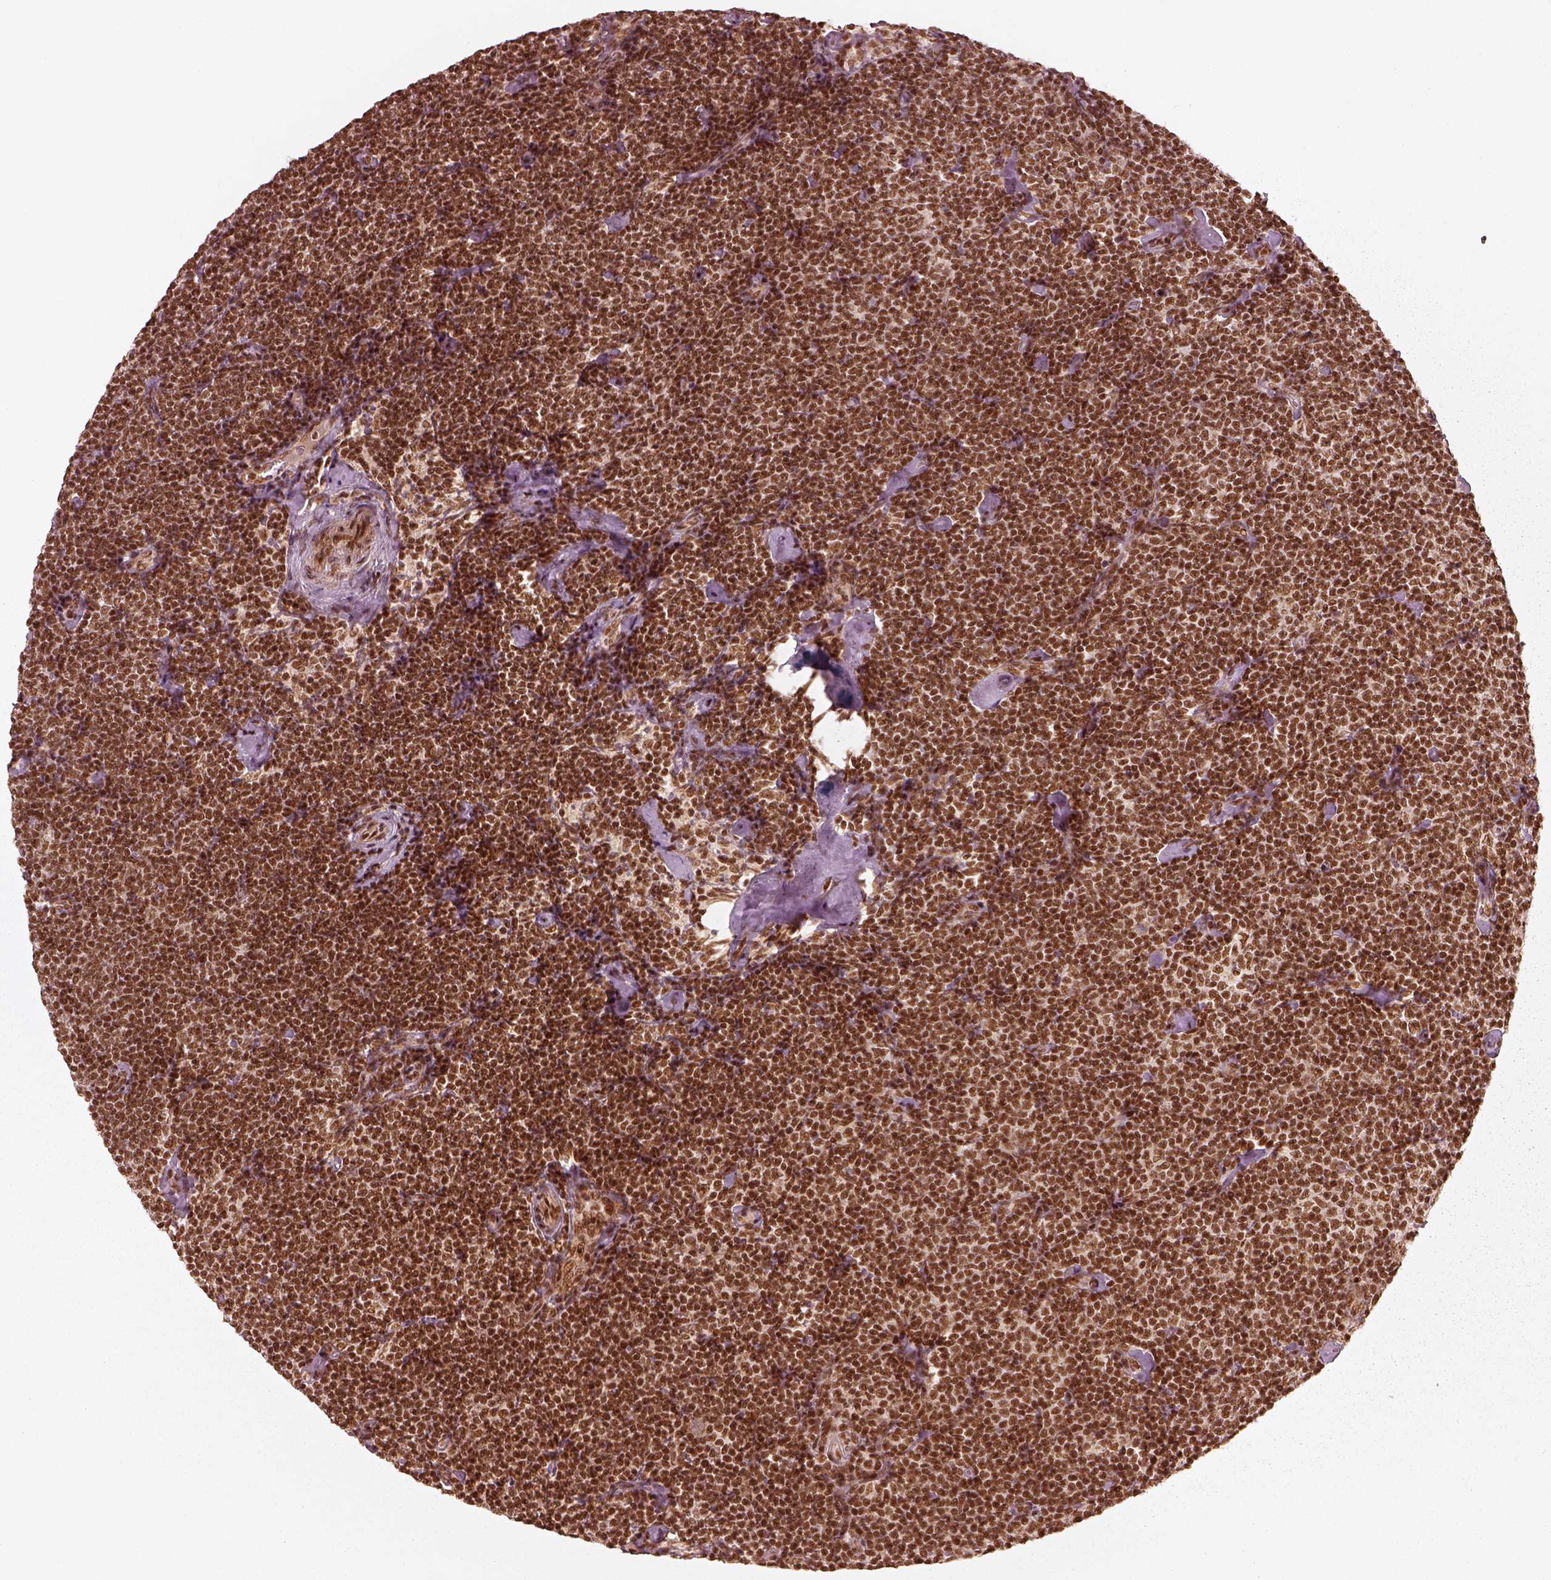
{"staining": {"intensity": "strong", "quantity": ">75%", "location": "nuclear"}, "tissue": "lymphoma", "cell_type": "Tumor cells", "image_type": "cancer", "snomed": [{"axis": "morphology", "description": "Malignant lymphoma, non-Hodgkin's type, Low grade"}, {"axis": "topography", "description": "Lymph node"}], "caption": "Immunohistochemistry (IHC) staining of low-grade malignant lymphoma, non-Hodgkin's type, which demonstrates high levels of strong nuclear staining in about >75% of tumor cells indicating strong nuclear protein expression. The staining was performed using DAB (brown) for protein detection and nuclei were counterstained in hematoxylin (blue).", "gene": "GMEB2", "patient": {"sex": "male", "age": 81}}